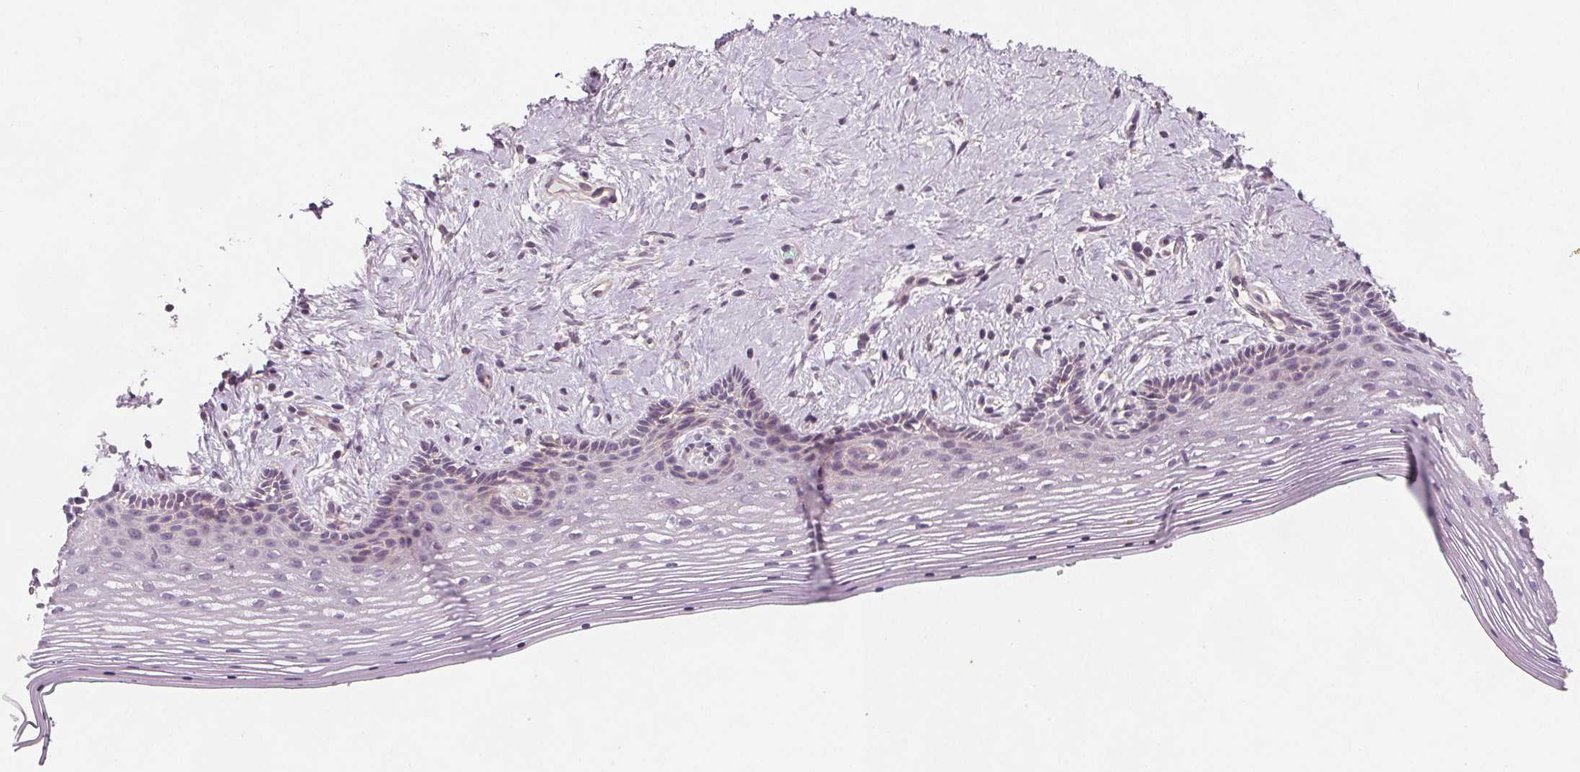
{"staining": {"intensity": "negative", "quantity": "none", "location": "none"}, "tissue": "vagina", "cell_type": "Squamous epithelial cells", "image_type": "normal", "snomed": [{"axis": "morphology", "description": "Normal tissue, NOS"}, {"axis": "topography", "description": "Vagina"}], "caption": "An IHC histopathology image of normal vagina is shown. There is no staining in squamous epithelial cells of vagina. (Stains: DAB immunohistochemistry with hematoxylin counter stain, Microscopy: brightfield microscopy at high magnification).", "gene": "ADAM33", "patient": {"sex": "female", "age": 42}}